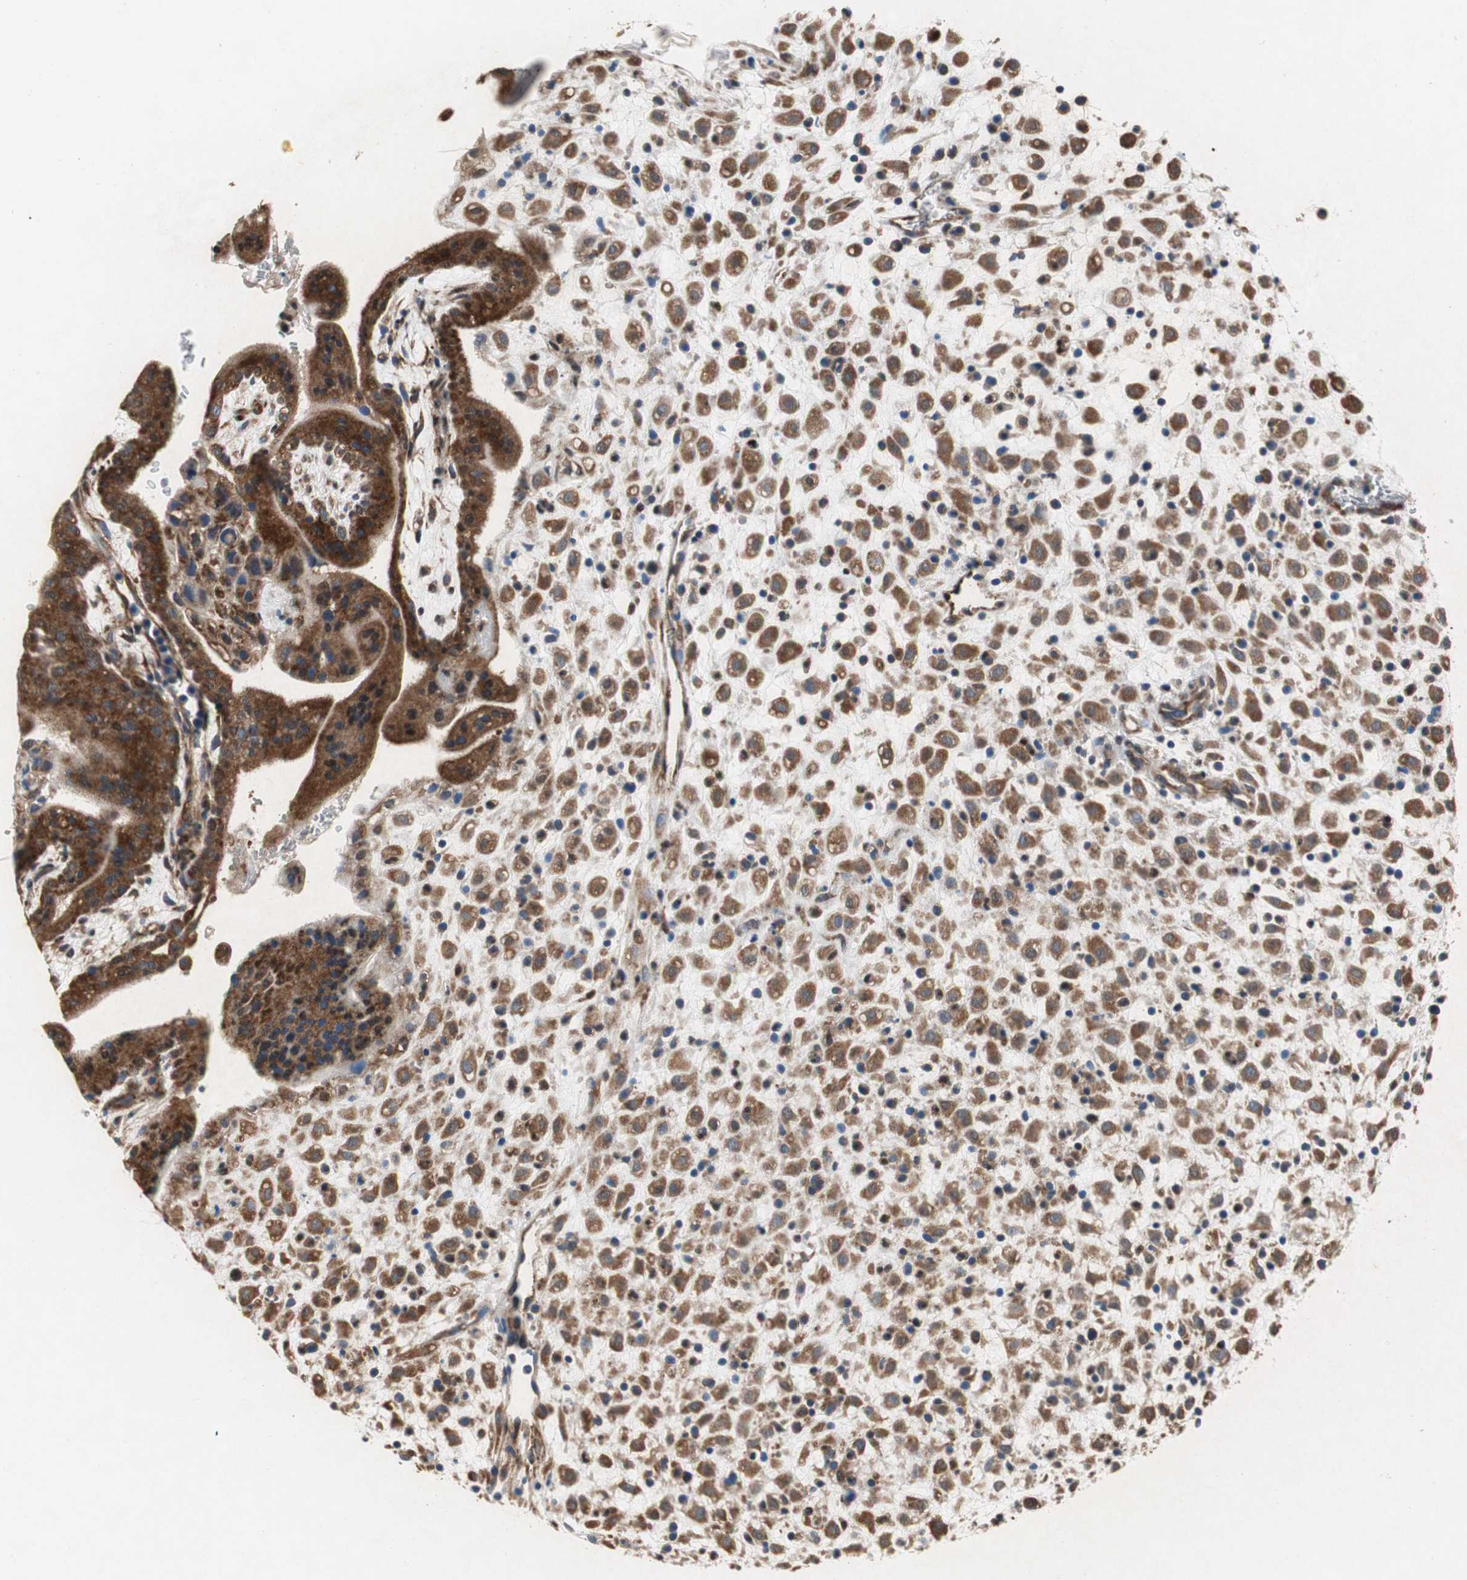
{"staining": {"intensity": "strong", "quantity": ">75%", "location": "cytoplasmic/membranous"}, "tissue": "placenta", "cell_type": "Decidual cells", "image_type": "normal", "snomed": [{"axis": "morphology", "description": "Normal tissue, NOS"}, {"axis": "topography", "description": "Placenta"}], "caption": "Strong cytoplasmic/membranous staining is seen in approximately >75% of decidual cells in benign placenta. The staining is performed using DAB (3,3'-diaminobenzidine) brown chromogen to label protein expression. The nuclei are counter-stained blue using hematoxylin.", "gene": "RPL35", "patient": {"sex": "female", "age": 35}}